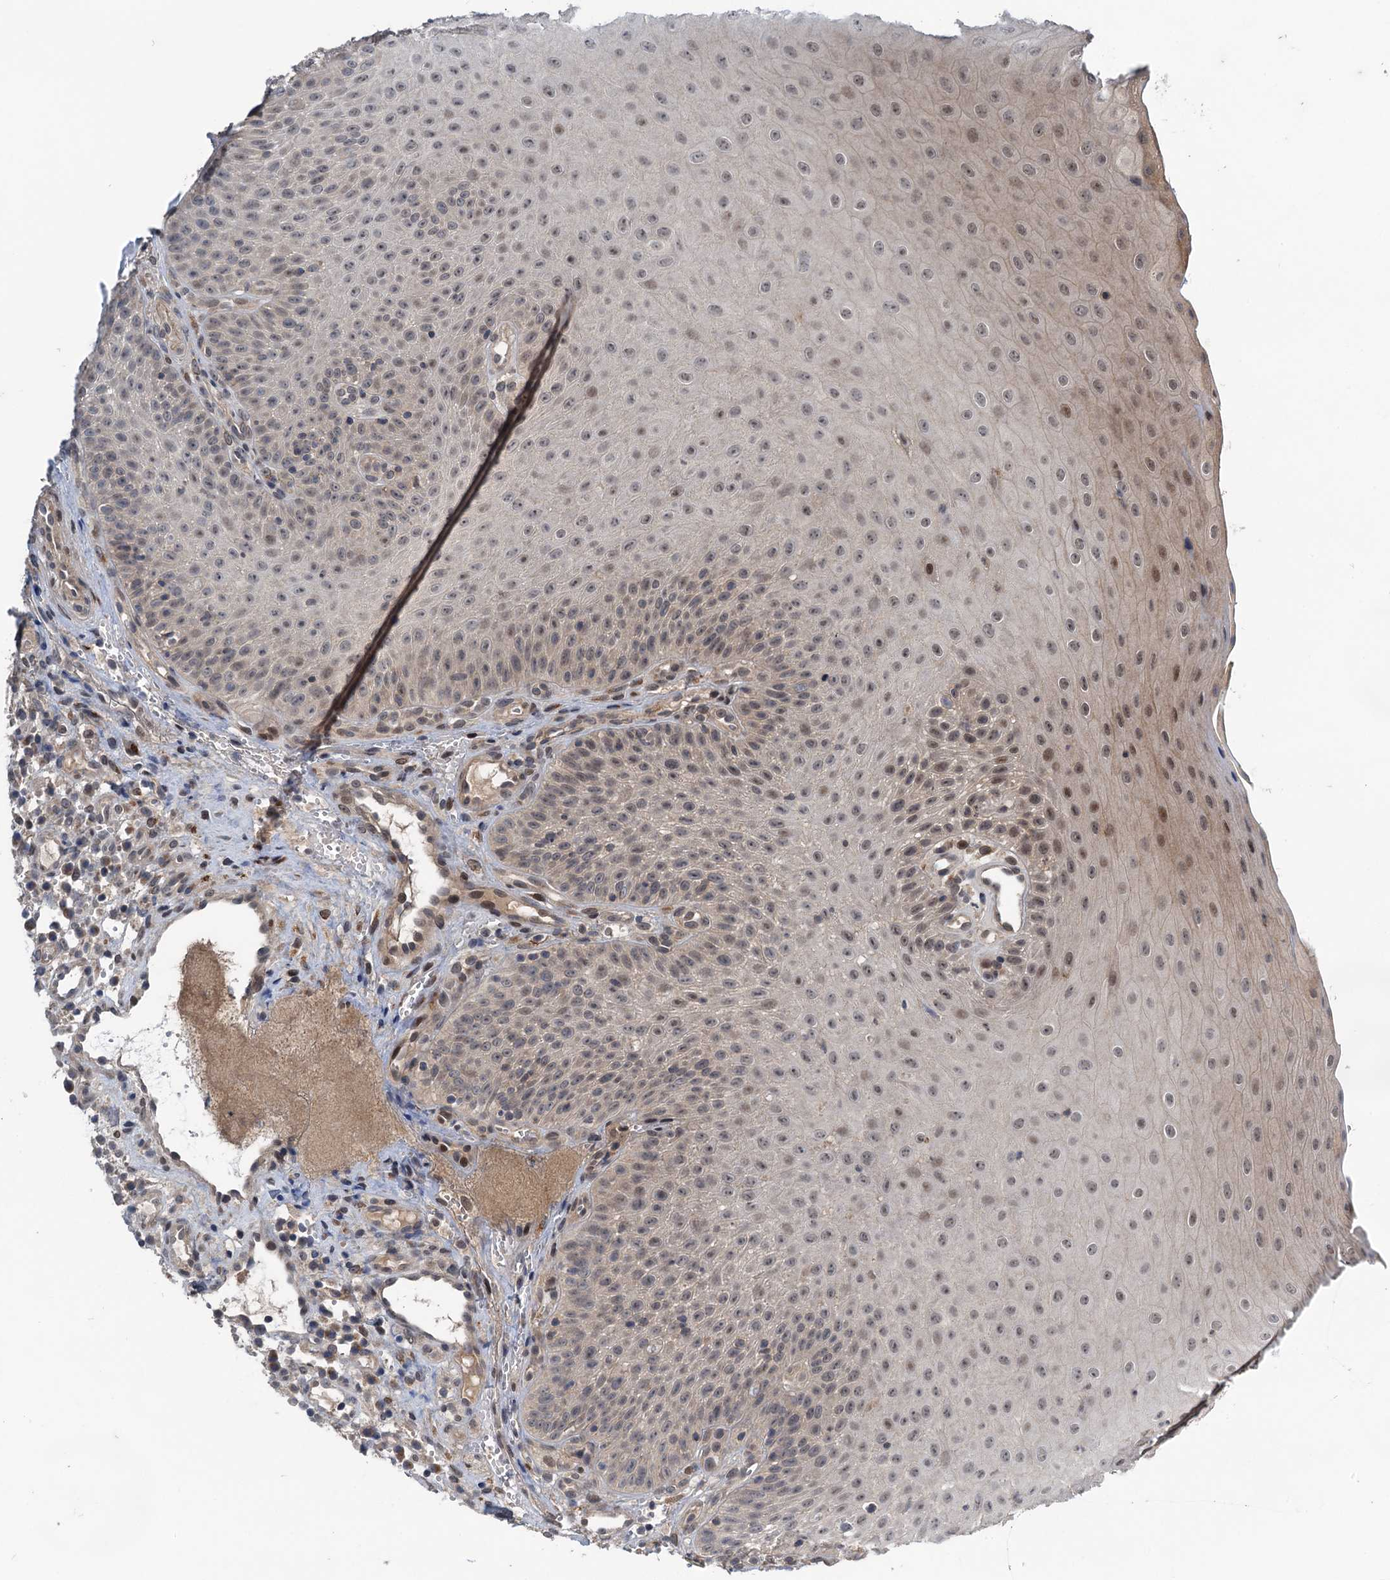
{"staining": {"intensity": "moderate", "quantity": "<25%", "location": "cytoplasmic/membranous,nuclear"}, "tissue": "oral mucosa", "cell_type": "Squamous epithelial cells", "image_type": "normal", "snomed": [{"axis": "morphology", "description": "Normal tissue, NOS"}, {"axis": "topography", "description": "Oral tissue"}], "caption": "Approximately <25% of squamous epithelial cells in unremarkable oral mucosa reveal moderate cytoplasmic/membranous,nuclear protein positivity as visualized by brown immunohistochemical staining.", "gene": "RNF165", "patient": {"sex": "female", "age": 13}}